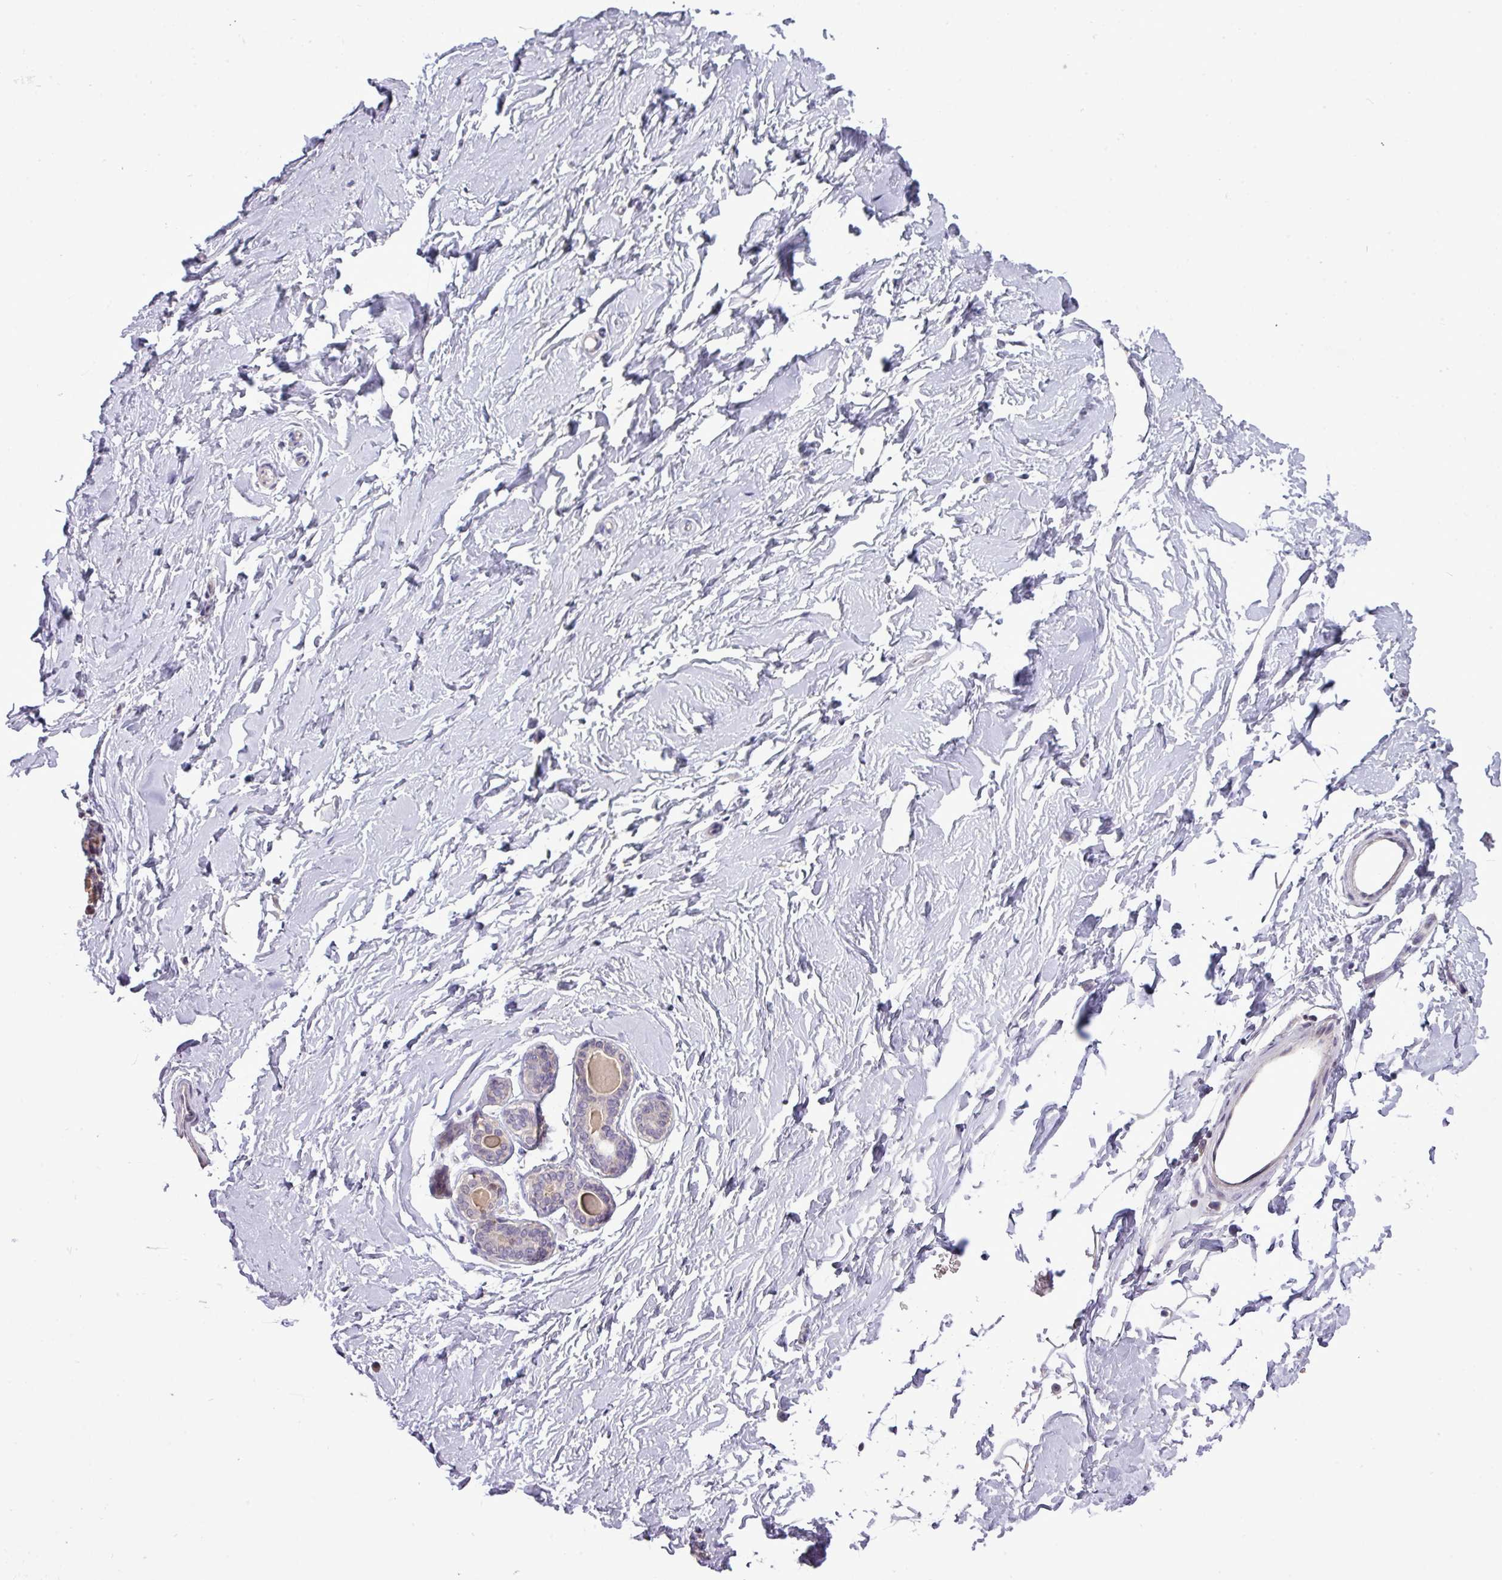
{"staining": {"intensity": "negative", "quantity": "none", "location": "none"}, "tissue": "breast", "cell_type": "Adipocytes", "image_type": "normal", "snomed": [{"axis": "morphology", "description": "Normal tissue, NOS"}, {"axis": "topography", "description": "Breast"}], "caption": "A micrograph of breast stained for a protein displays no brown staining in adipocytes.", "gene": "RIPPLY1", "patient": {"sex": "female", "age": 23}}